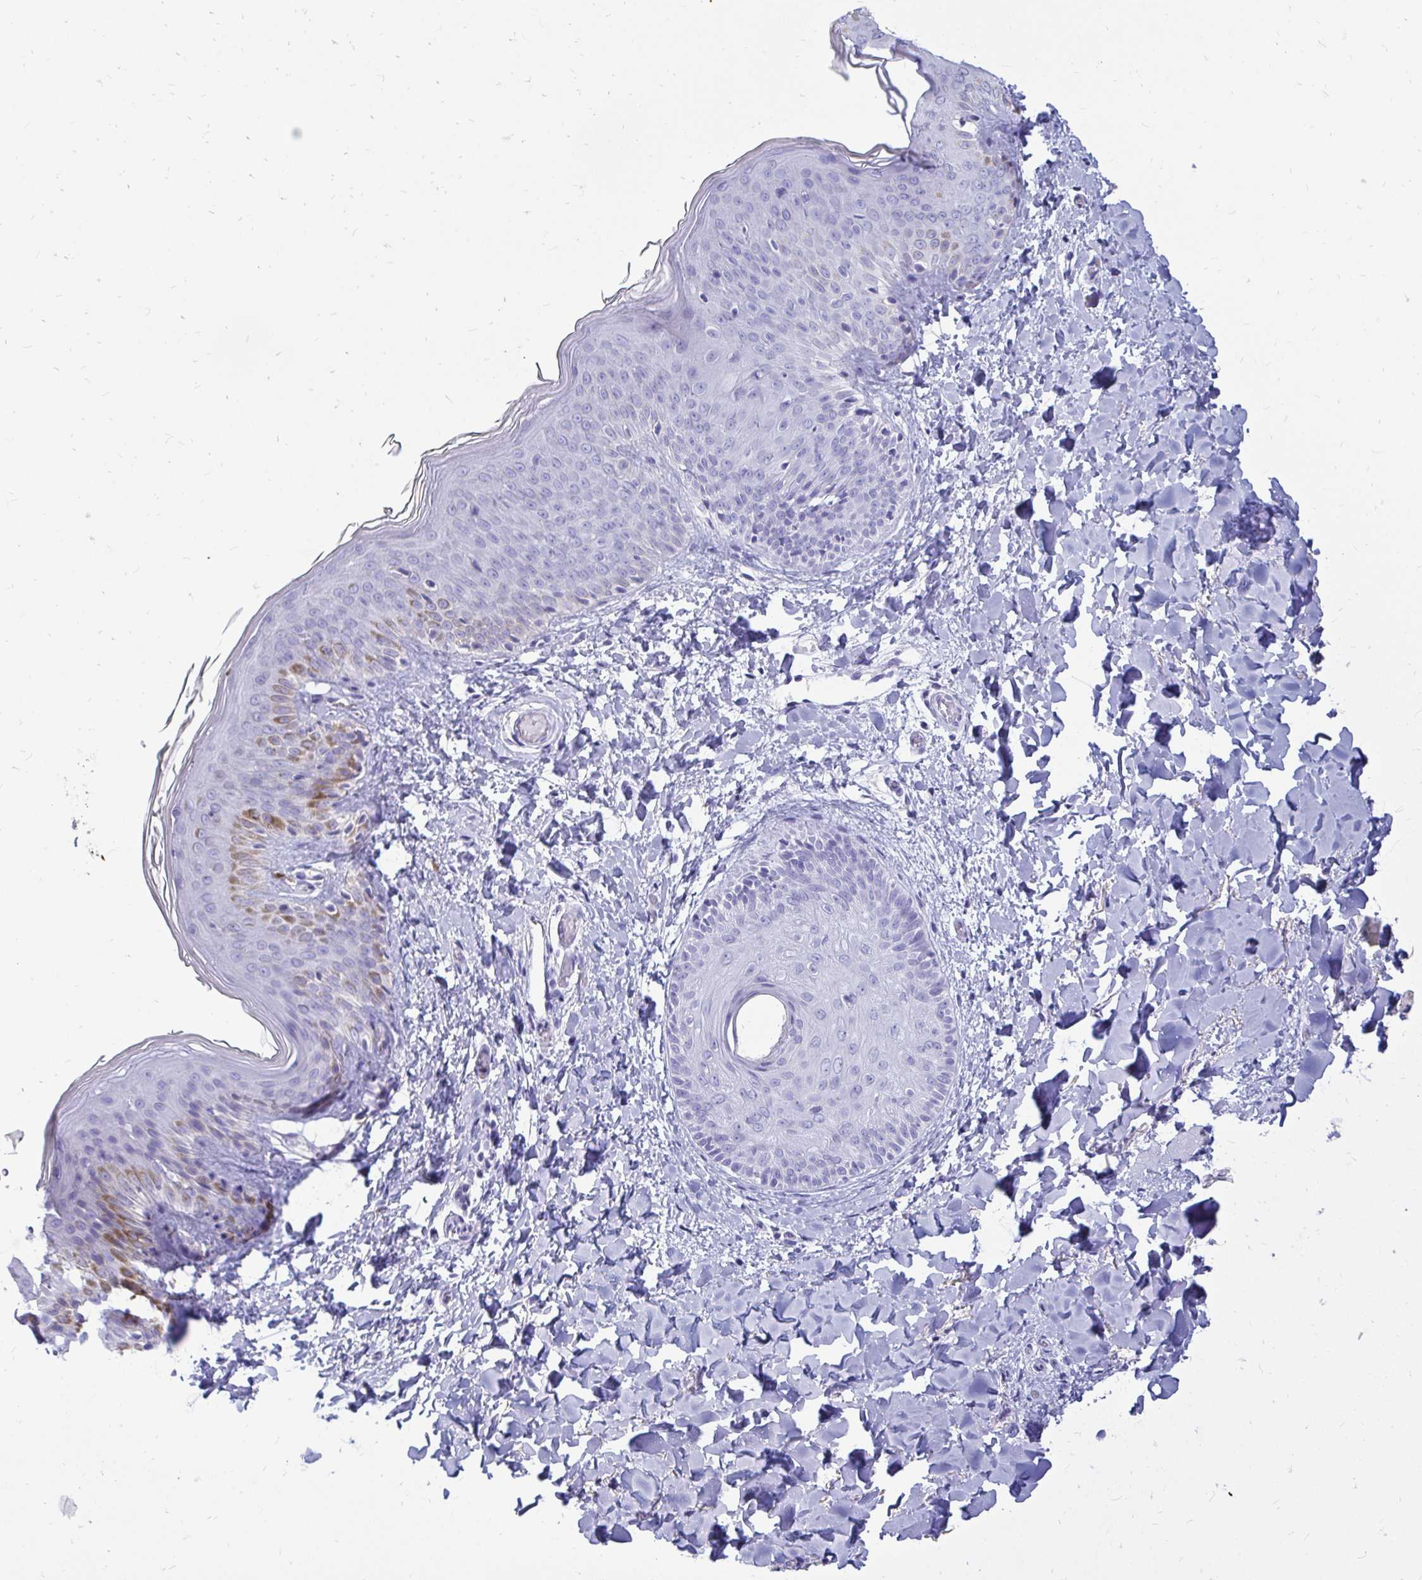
{"staining": {"intensity": "negative", "quantity": "none", "location": "none"}, "tissue": "skin", "cell_type": "Fibroblasts", "image_type": "normal", "snomed": [{"axis": "morphology", "description": "Normal tissue, NOS"}, {"axis": "topography", "description": "Skin"}], "caption": "IHC photomicrograph of benign human skin stained for a protein (brown), which shows no positivity in fibroblasts.", "gene": "NANOGNB", "patient": {"sex": "male", "age": 16}}